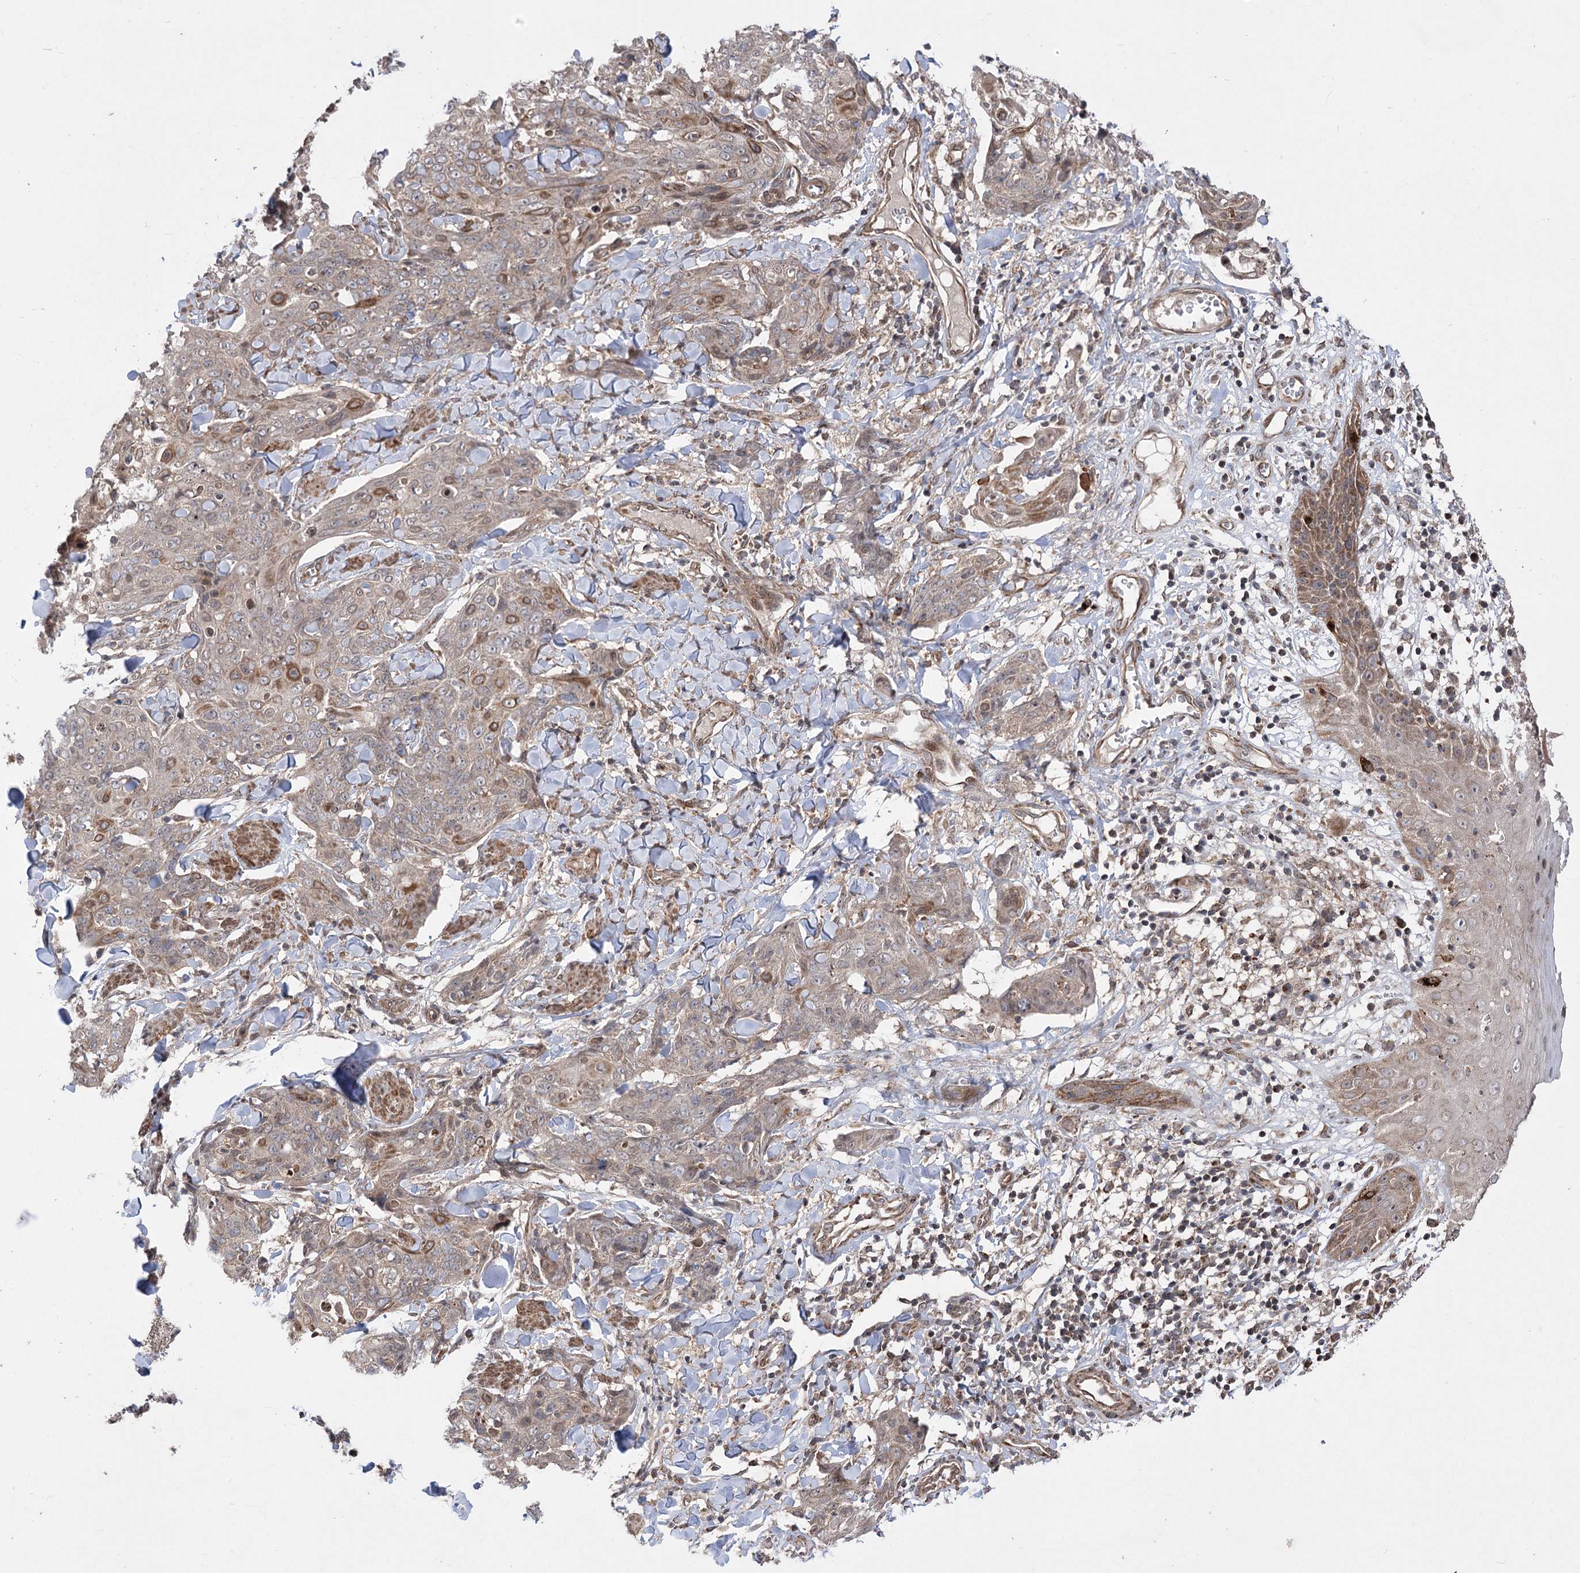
{"staining": {"intensity": "weak", "quantity": "<25%", "location": "cytoplasmic/membranous"}, "tissue": "skin cancer", "cell_type": "Tumor cells", "image_type": "cancer", "snomed": [{"axis": "morphology", "description": "Squamous cell carcinoma, NOS"}, {"axis": "topography", "description": "Skin"}, {"axis": "topography", "description": "Vulva"}], "caption": "Immunohistochemical staining of human skin cancer exhibits no significant expression in tumor cells. (DAB (3,3'-diaminobenzidine) immunohistochemistry (IHC) with hematoxylin counter stain).", "gene": "TENM2", "patient": {"sex": "female", "age": 85}}